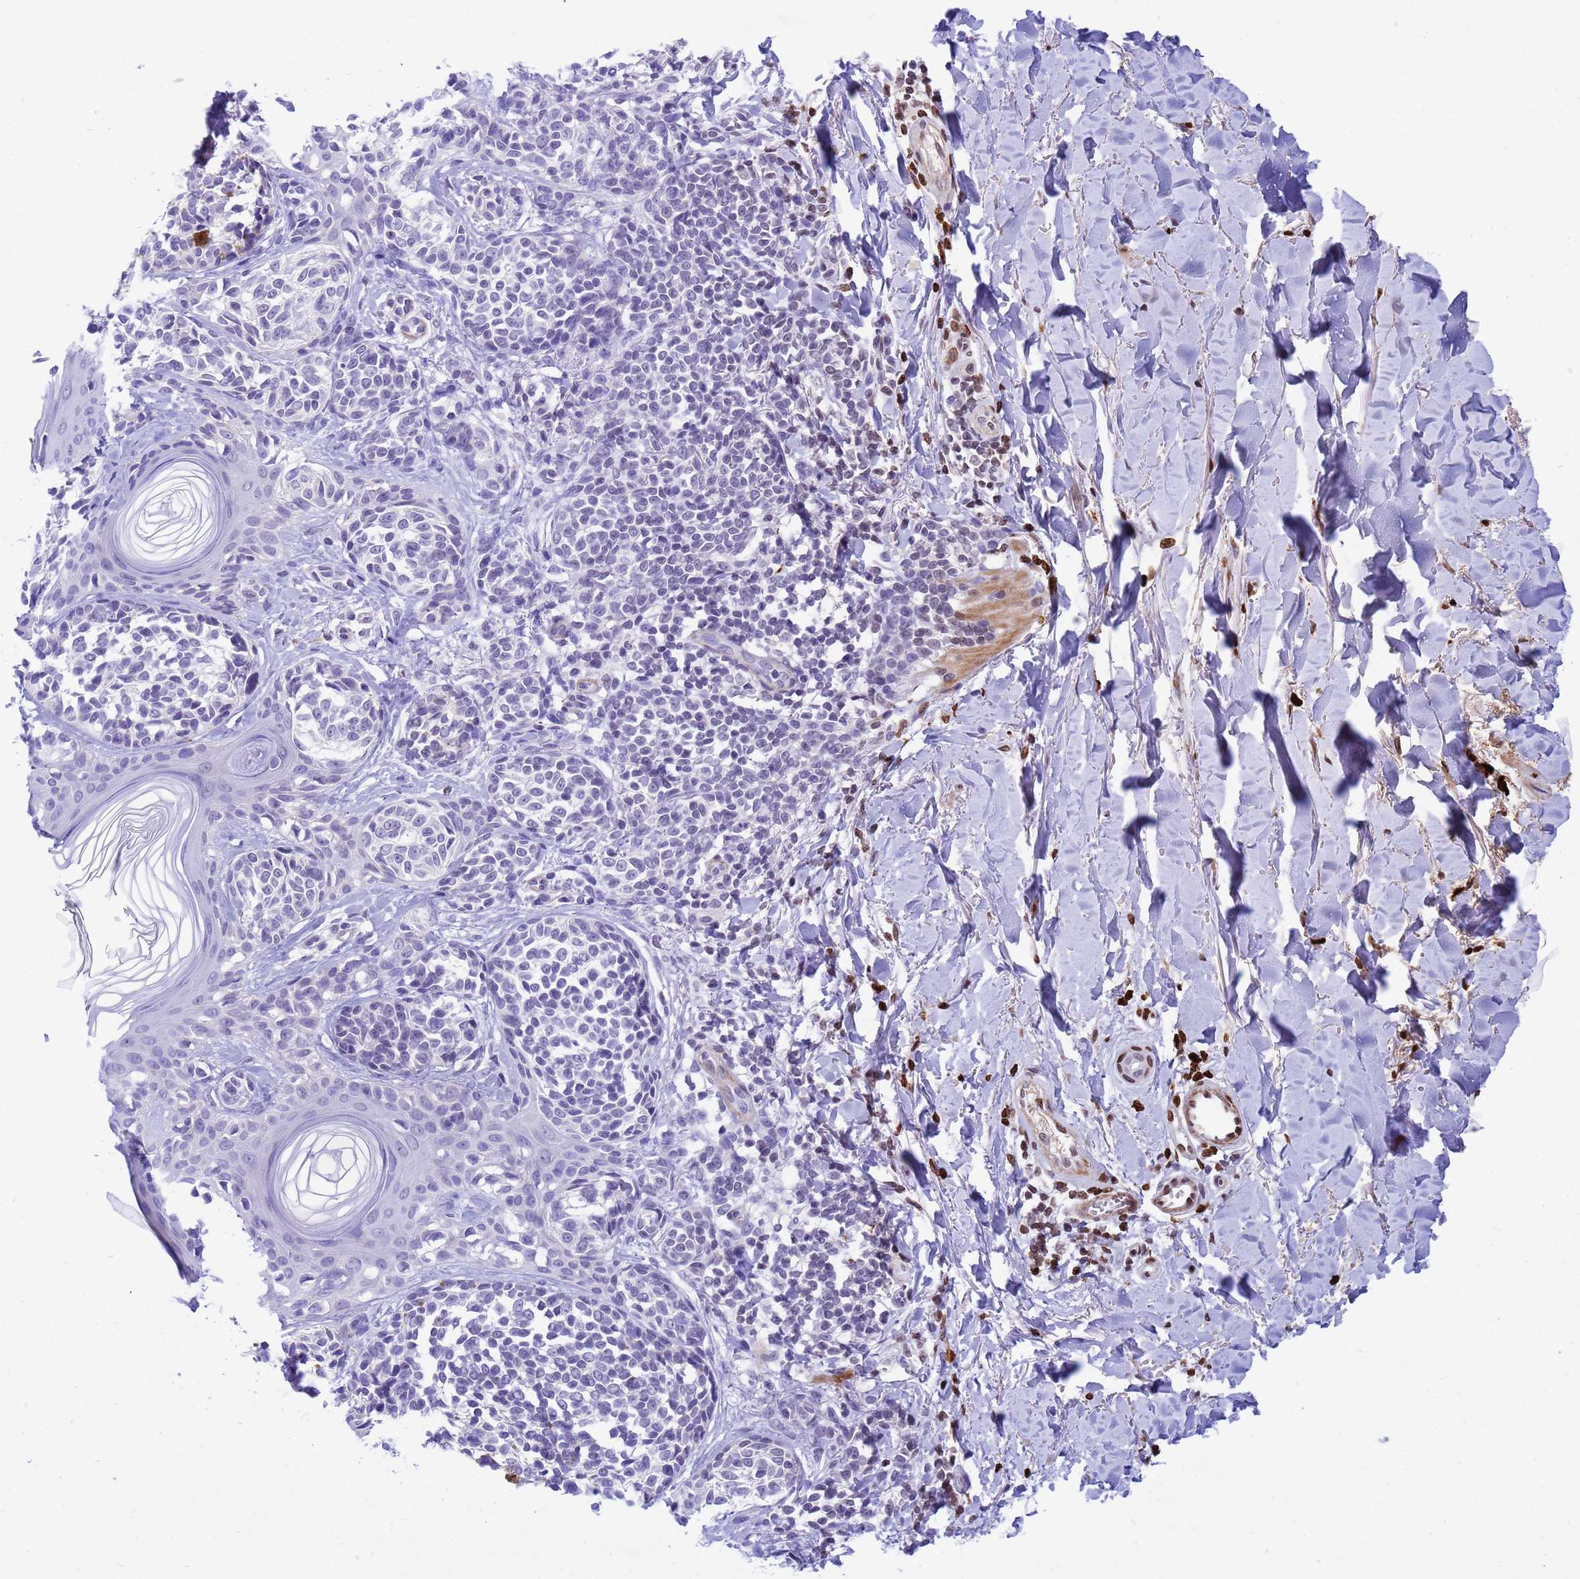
{"staining": {"intensity": "negative", "quantity": "none", "location": "none"}, "tissue": "melanoma", "cell_type": "Tumor cells", "image_type": "cancer", "snomed": [{"axis": "morphology", "description": "Malignant melanoma, NOS"}, {"axis": "topography", "description": "Skin of upper extremity"}], "caption": "Immunohistochemical staining of melanoma shows no significant positivity in tumor cells.", "gene": "ORM1", "patient": {"sex": "male", "age": 40}}